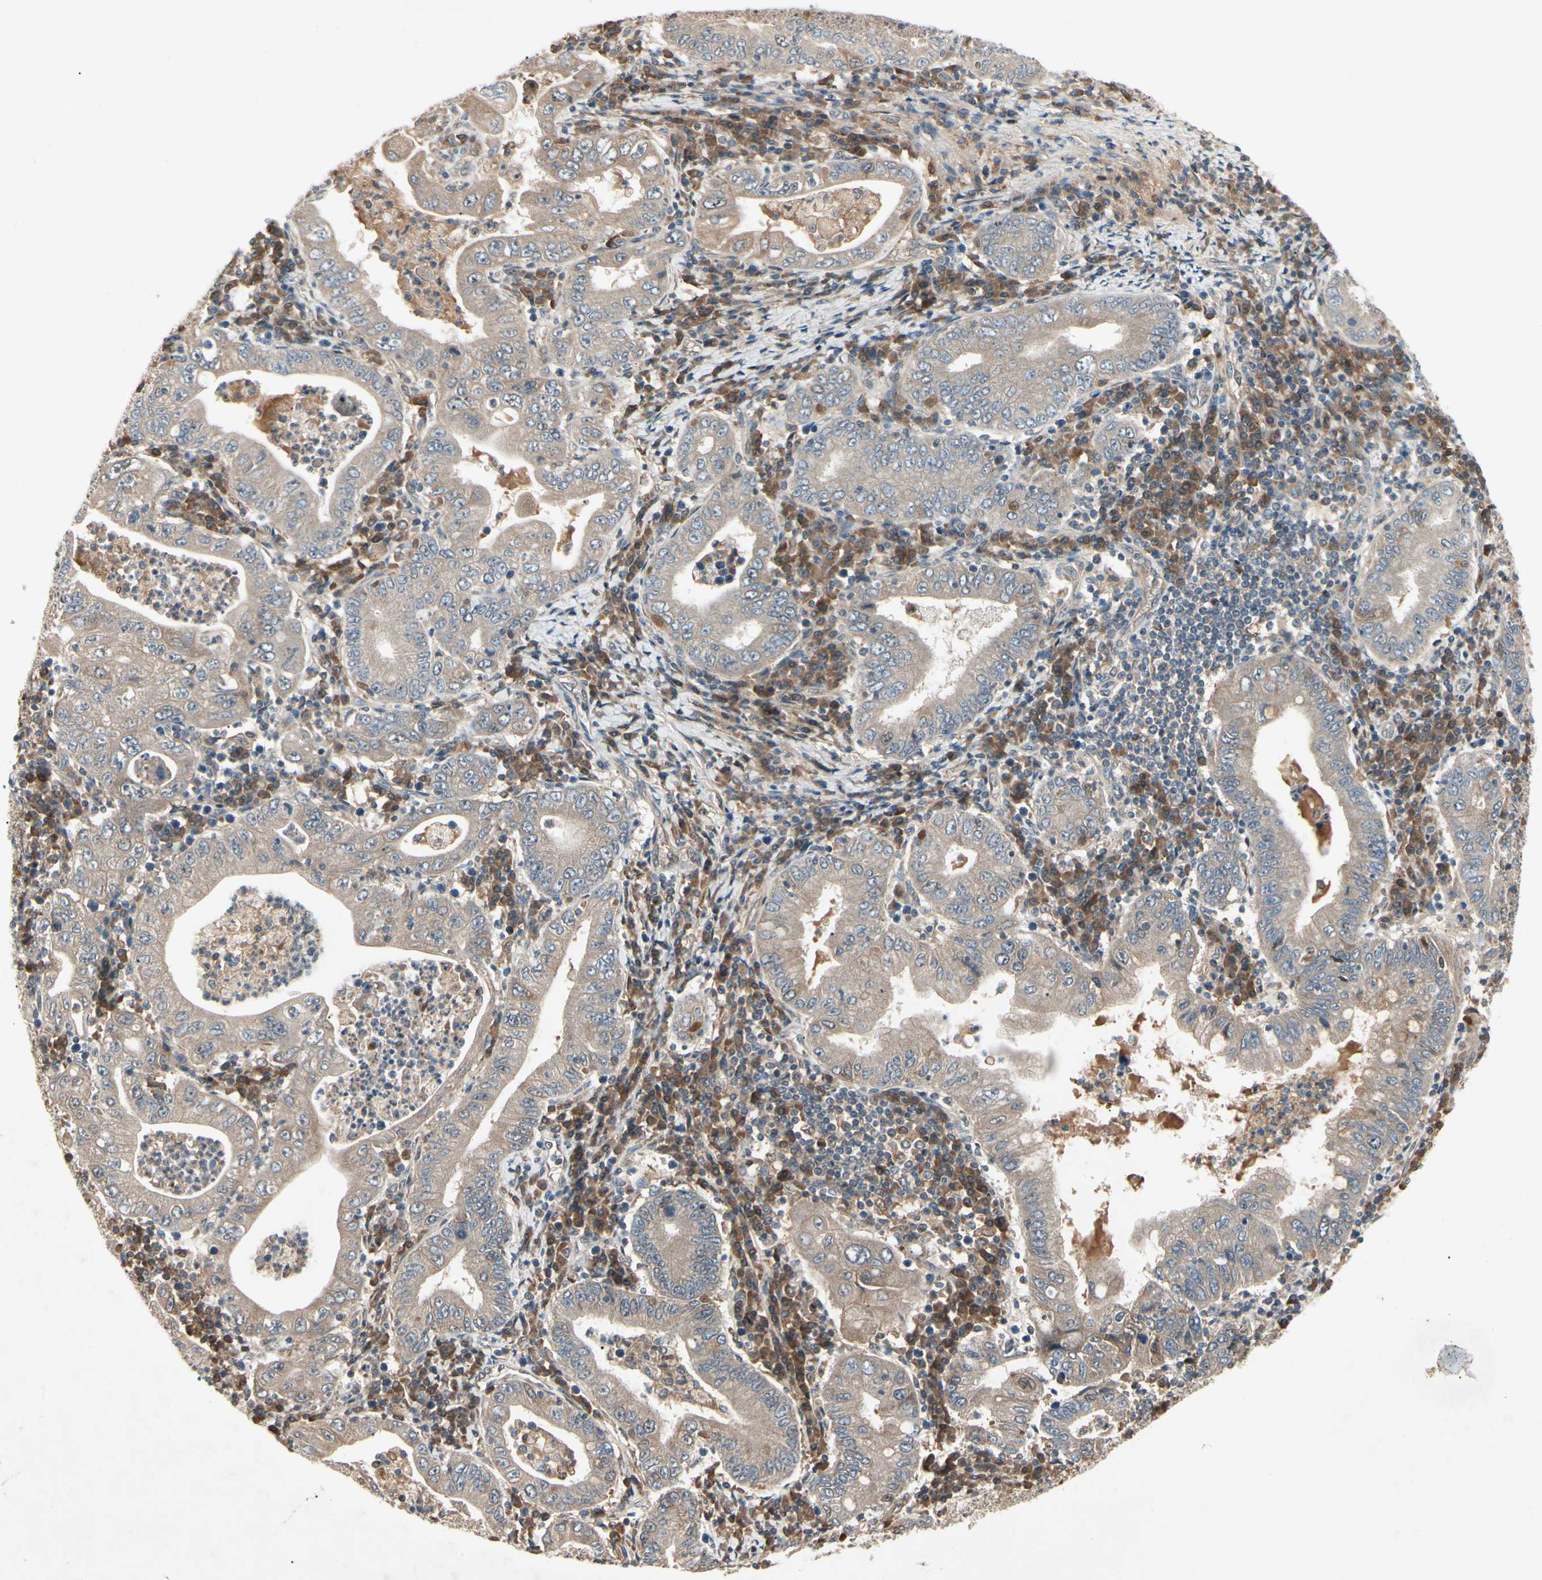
{"staining": {"intensity": "weak", "quantity": ">75%", "location": "cytoplasmic/membranous"}, "tissue": "stomach cancer", "cell_type": "Tumor cells", "image_type": "cancer", "snomed": [{"axis": "morphology", "description": "Normal tissue, NOS"}, {"axis": "morphology", "description": "Adenocarcinoma, NOS"}, {"axis": "topography", "description": "Esophagus"}, {"axis": "topography", "description": "Stomach, upper"}, {"axis": "topography", "description": "Peripheral nerve tissue"}], "caption": "Immunohistochemistry of human stomach cancer exhibits low levels of weak cytoplasmic/membranous positivity in approximately >75% of tumor cells.", "gene": "RNF14", "patient": {"sex": "male", "age": 62}}